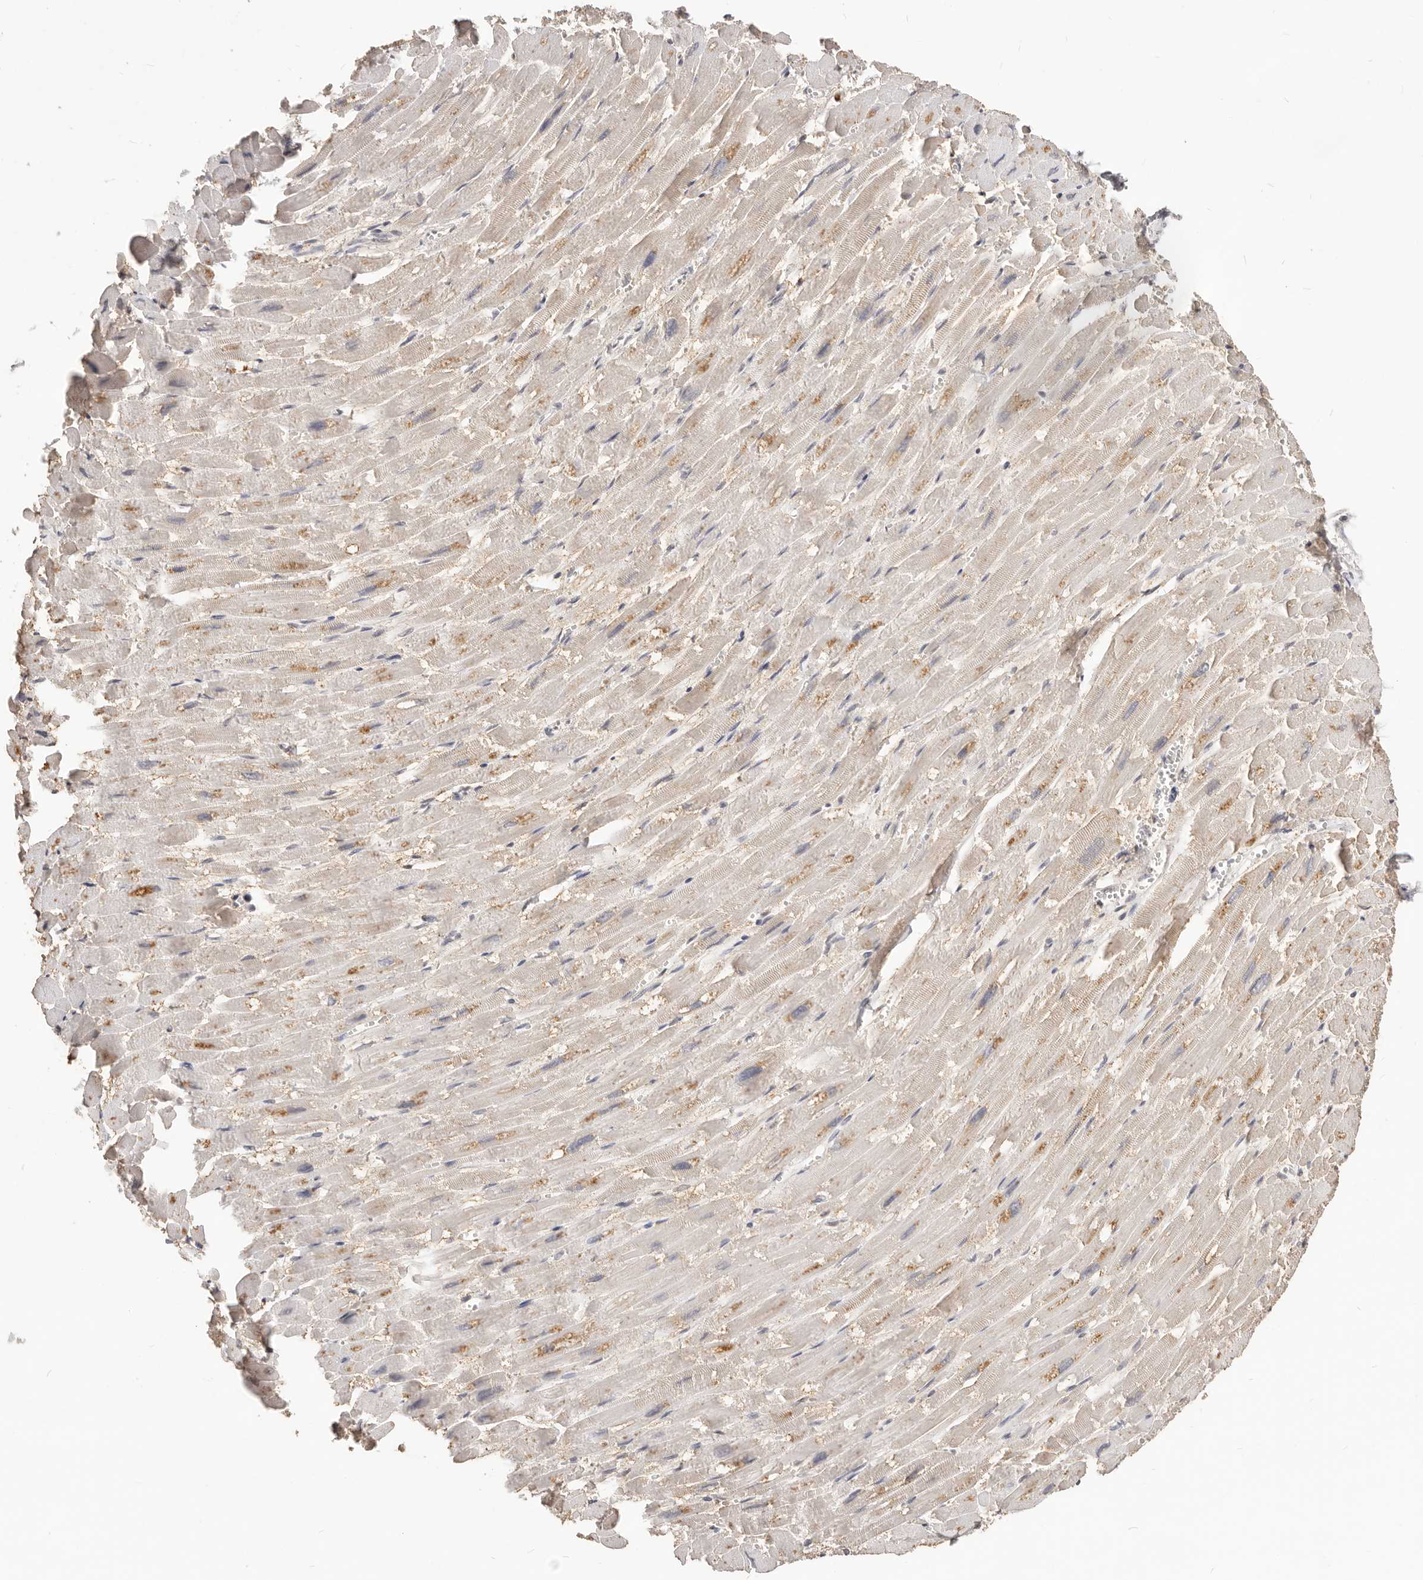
{"staining": {"intensity": "weak", "quantity": ">75%", "location": "cytoplasmic/membranous"}, "tissue": "heart muscle", "cell_type": "Cardiomyocytes", "image_type": "normal", "snomed": [{"axis": "morphology", "description": "Normal tissue, NOS"}, {"axis": "topography", "description": "Heart"}], "caption": "This is an image of IHC staining of normal heart muscle, which shows weak staining in the cytoplasmic/membranous of cardiomyocytes.", "gene": "TSPAN13", "patient": {"sex": "male", "age": 54}}